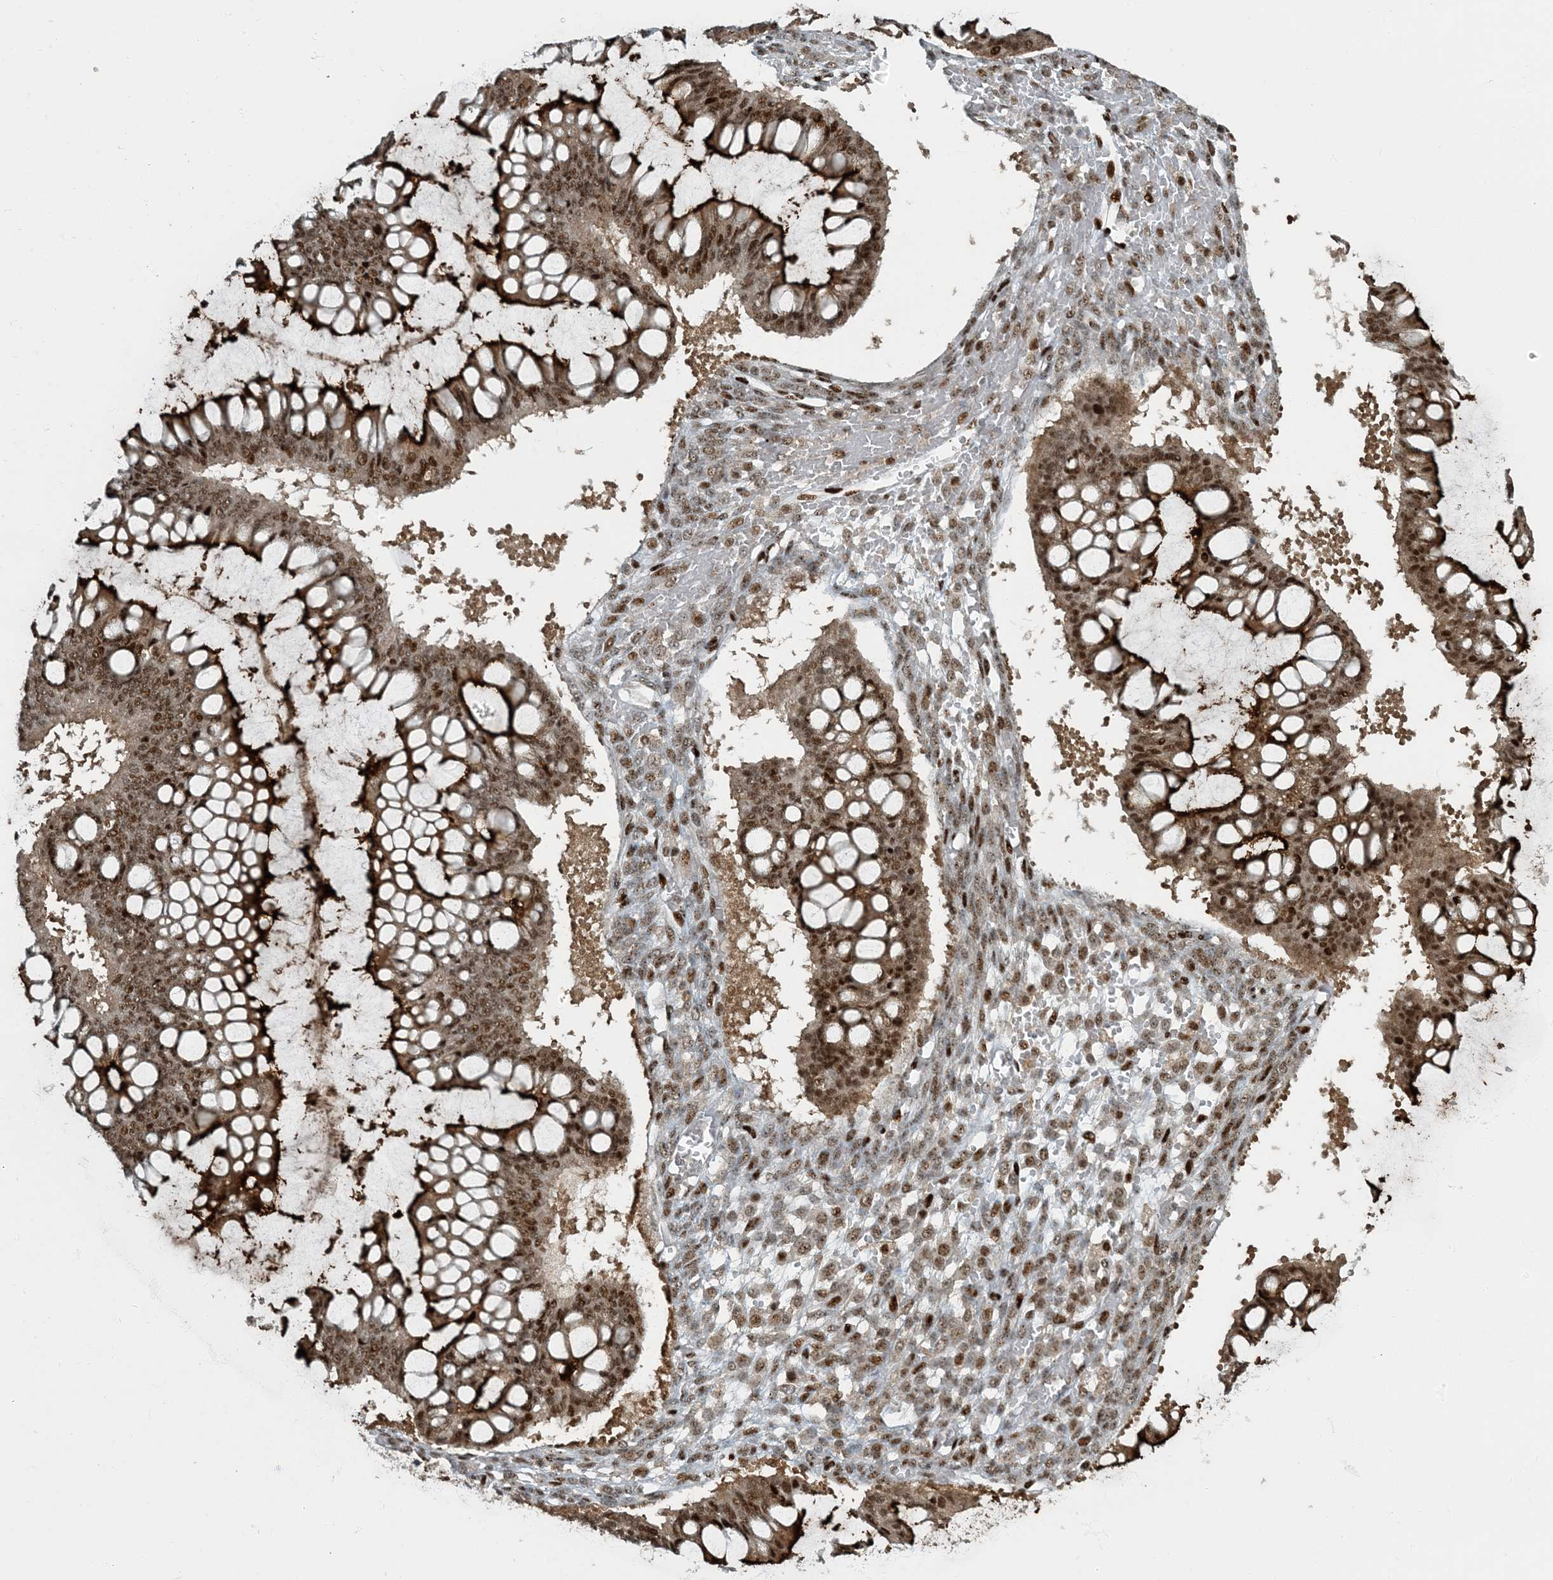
{"staining": {"intensity": "strong", "quantity": ">75%", "location": "cytoplasmic/membranous,nuclear"}, "tissue": "ovarian cancer", "cell_type": "Tumor cells", "image_type": "cancer", "snomed": [{"axis": "morphology", "description": "Cystadenocarcinoma, mucinous, NOS"}, {"axis": "topography", "description": "Ovary"}], "caption": "This micrograph demonstrates immunohistochemistry (IHC) staining of ovarian cancer, with high strong cytoplasmic/membranous and nuclear positivity in about >75% of tumor cells.", "gene": "MBD1", "patient": {"sex": "female", "age": 73}}